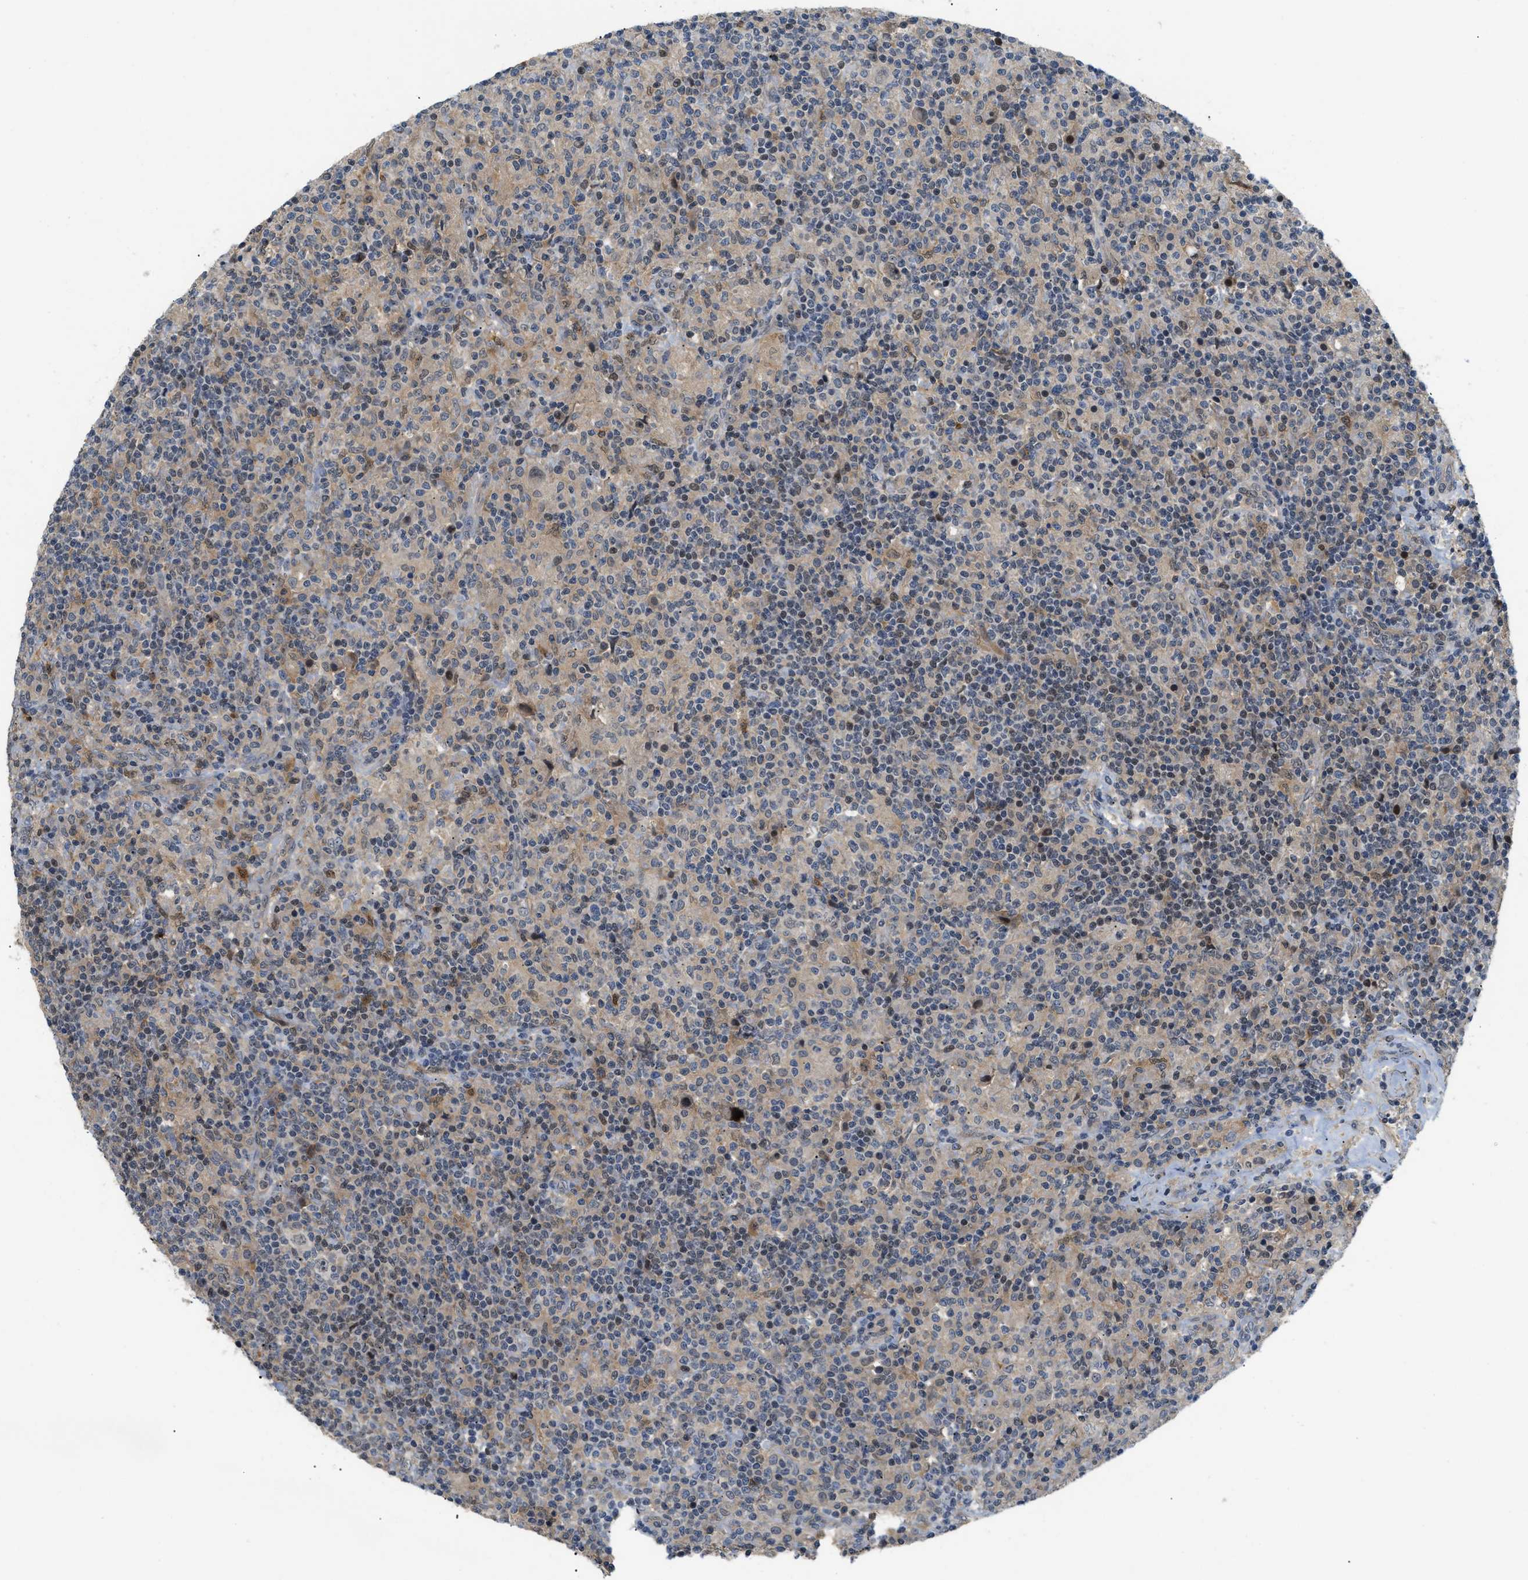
{"staining": {"intensity": "weak", "quantity": ">75%", "location": "nuclear"}, "tissue": "lymphoma", "cell_type": "Tumor cells", "image_type": "cancer", "snomed": [{"axis": "morphology", "description": "Hodgkin's disease, NOS"}, {"axis": "topography", "description": "Lymph node"}], "caption": "Tumor cells show weak nuclear expression in about >75% of cells in Hodgkin's disease.", "gene": "TRAK2", "patient": {"sex": "male", "age": 70}}